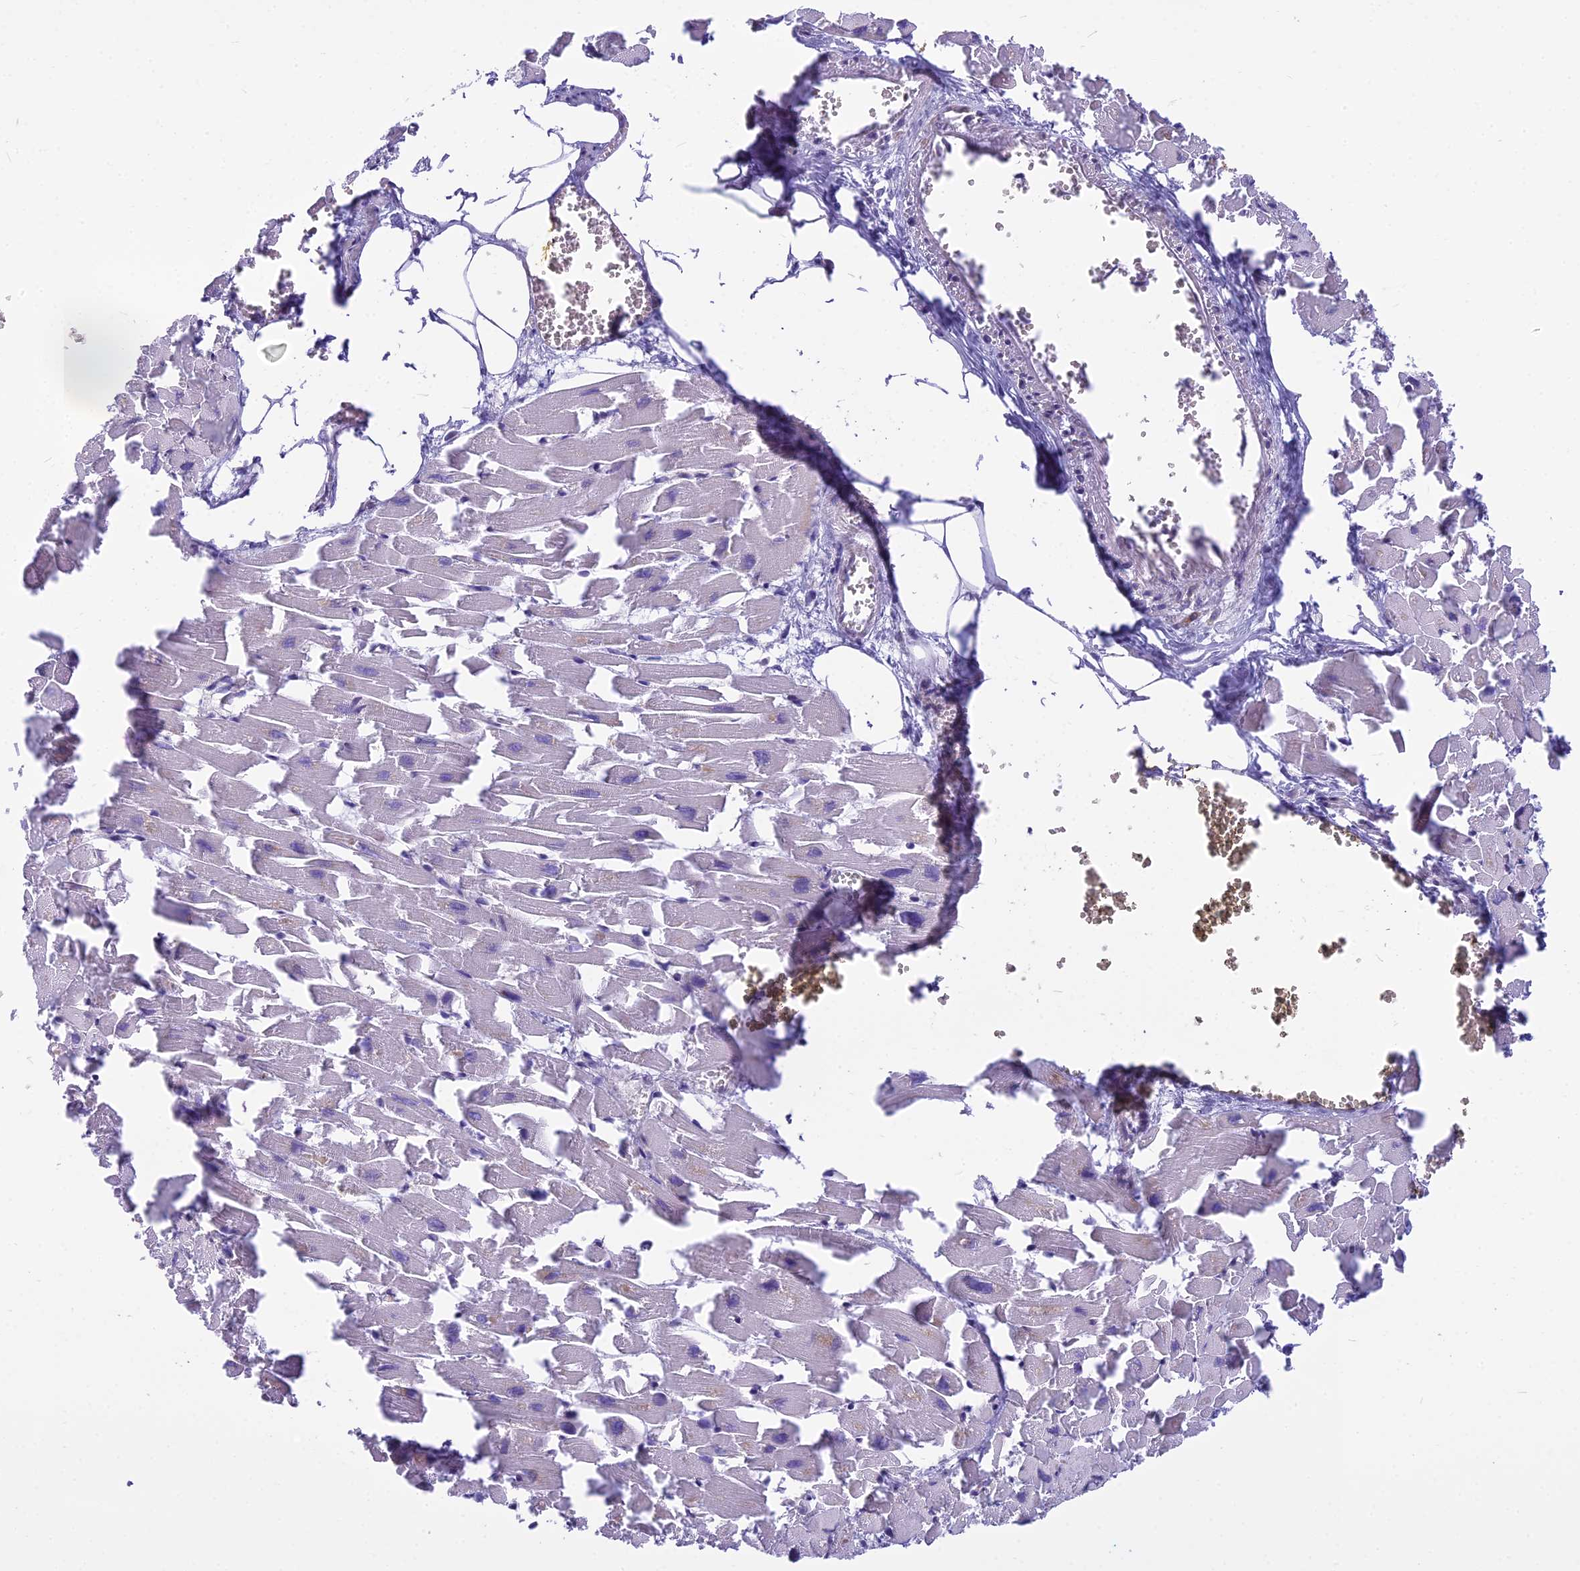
{"staining": {"intensity": "negative", "quantity": "none", "location": "none"}, "tissue": "heart muscle", "cell_type": "Cardiomyocytes", "image_type": "normal", "snomed": [{"axis": "morphology", "description": "Normal tissue, NOS"}, {"axis": "topography", "description": "Heart"}], "caption": "Unremarkable heart muscle was stained to show a protein in brown. There is no significant staining in cardiomyocytes.", "gene": "PCDHB14", "patient": {"sex": "female", "age": 64}}